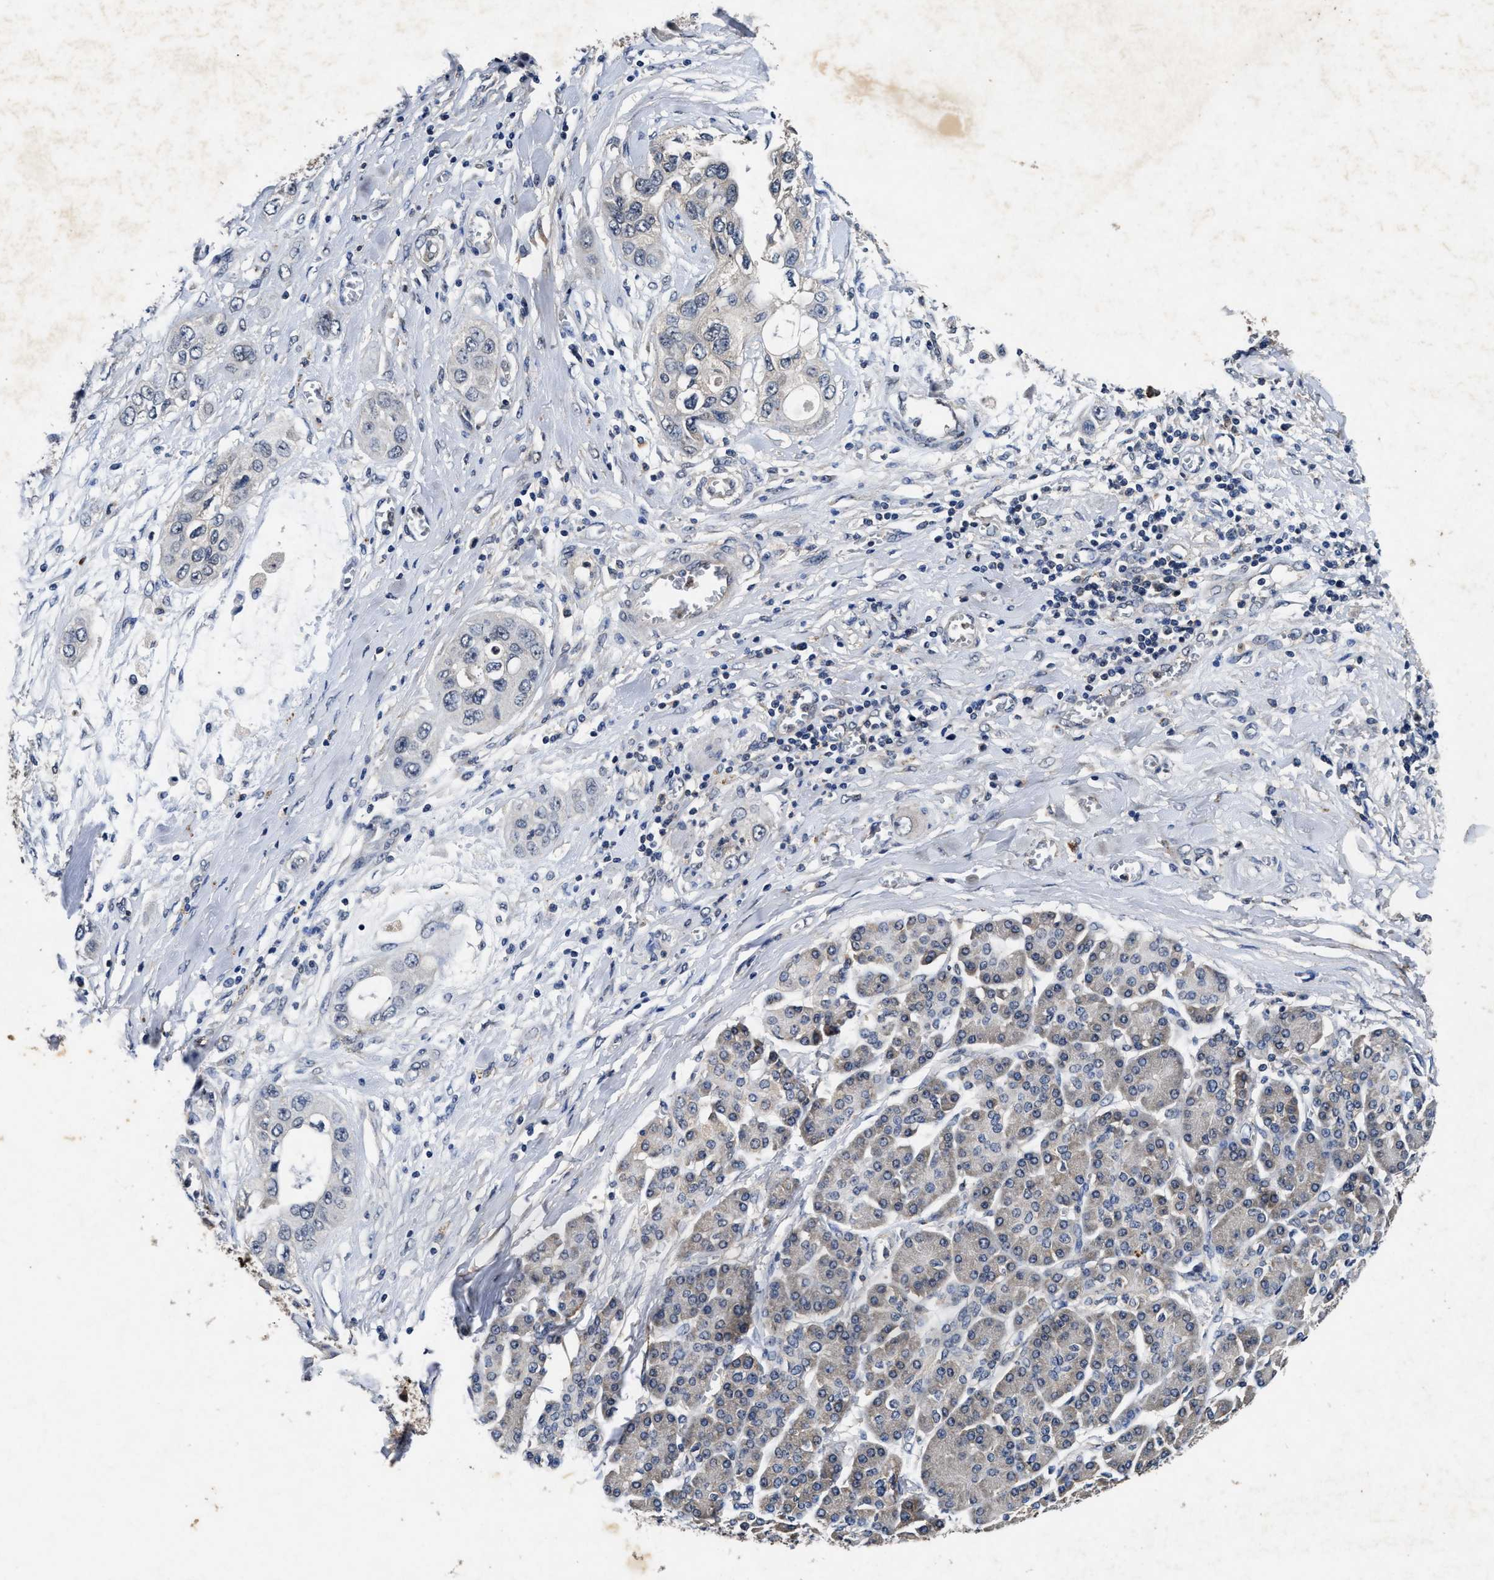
{"staining": {"intensity": "negative", "quantity": "none", "location": "none"}, "tissue": "pancreatic cancer", "cell_type": "Tumor cells", "image_type": "cancer", "snomed": [{"axis": "morphology", "description": "Adenocarcinoma, NOS"}, {"axis": "topography", "description": "Pancreas"}], "caption": "An image of adenocarcinoma (pancreatic) stained for a protein exhibits no brown staining in tumor cells.", "gene": "PDAP1", "patient": {"sex": "female", "age": 70}}